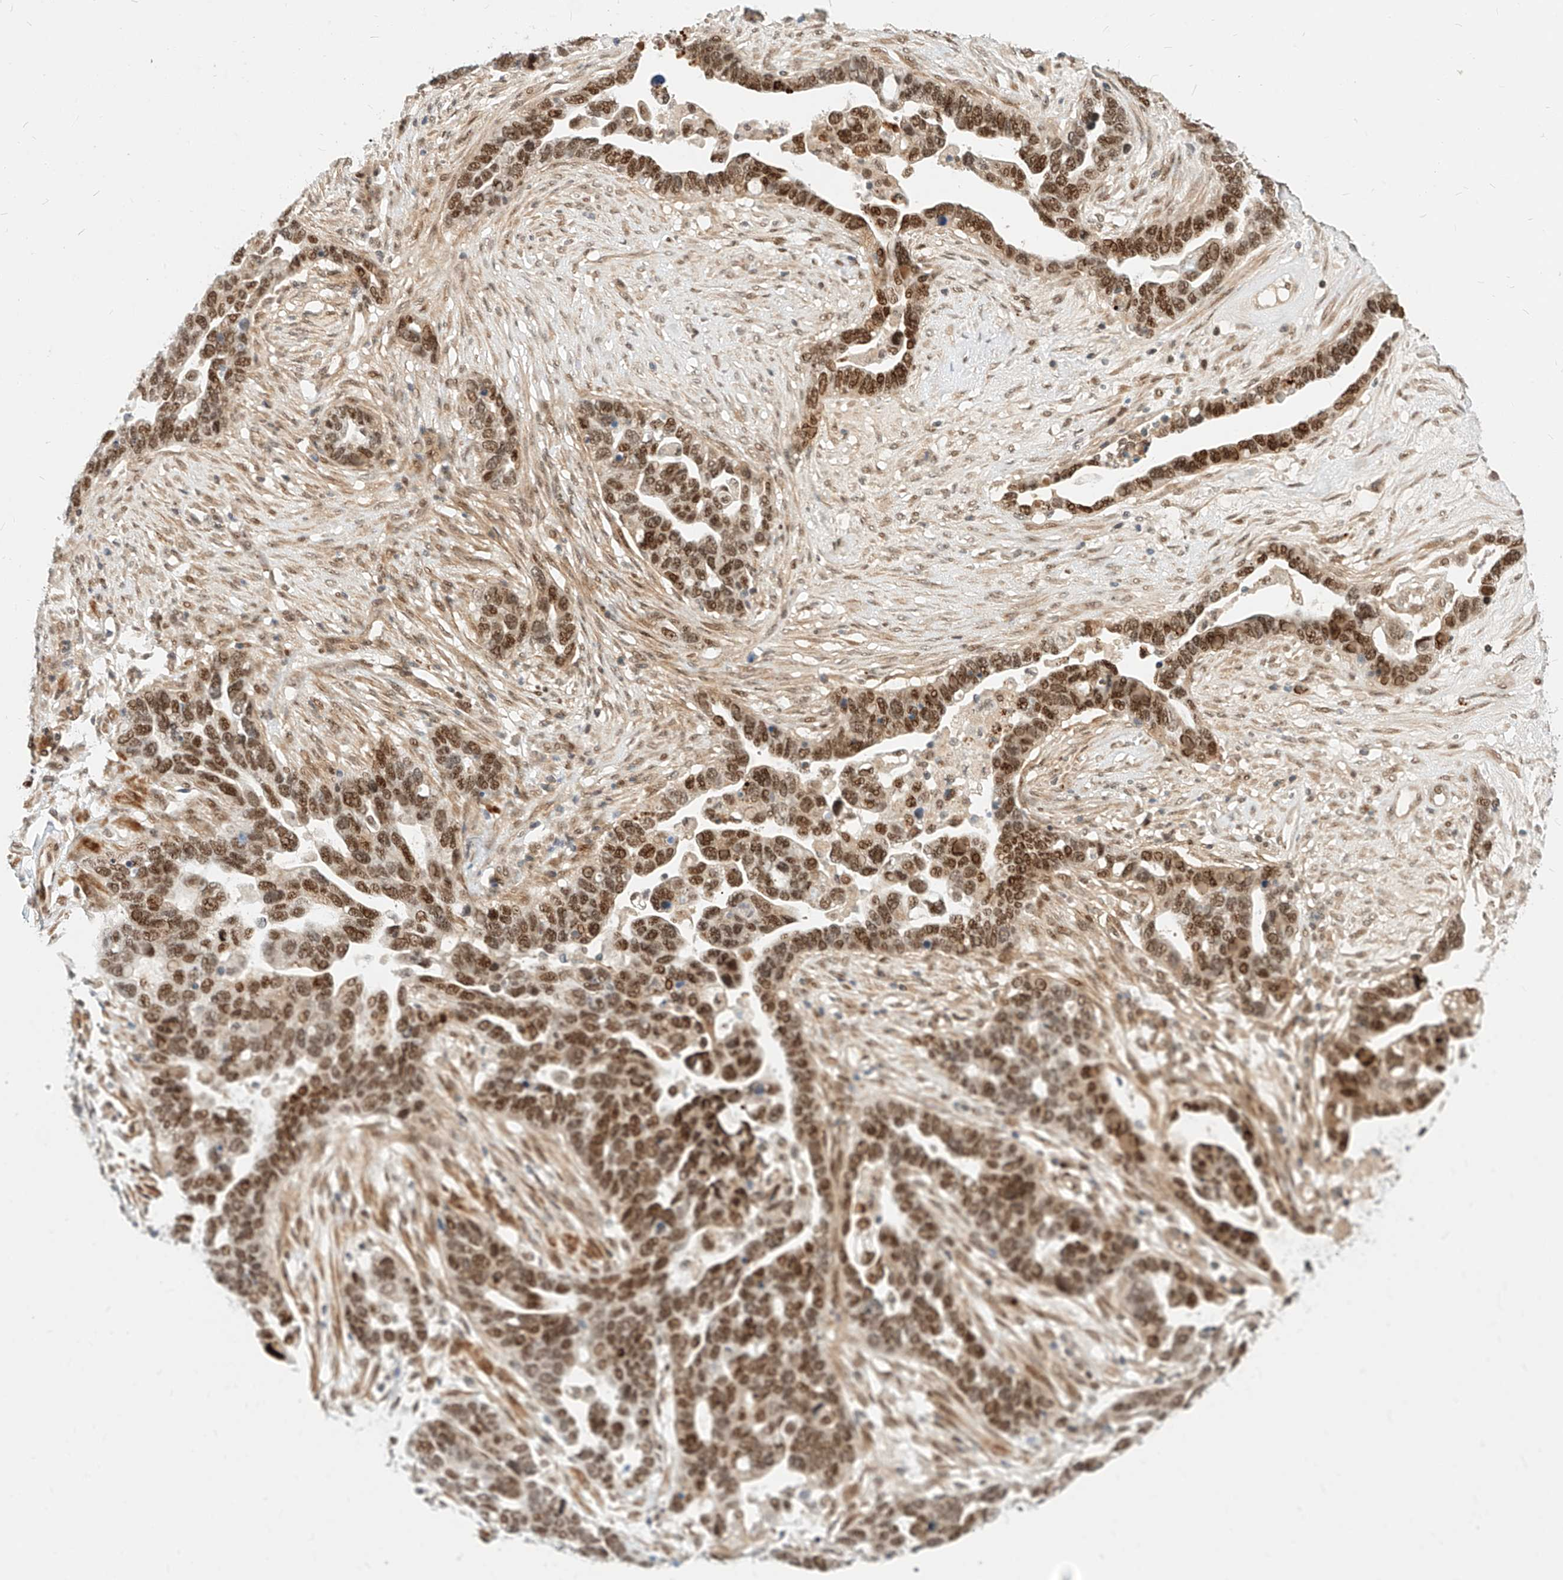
{"staining": {"intensity": "moderate", "quantity": ">75%", "location": "nuclear"}, "tissue": "ovarian cancer", "cell_type": "Tumor cells", "image_type": "cancer", "snomed": [{"axis": "morphology", "description": "Cystadenocarcinoma, serous, NOS"}, {"axis": "topography", "description": "Ovary"}], "caption": "Immunohistochemical staining of human serous cystadenocarcinoma (ovarian) shows medium levels of moderate nuclear protein staining in approximately >75% of tumor cells.", "gene": "CBX8", "patient": {"sex": "female", "age": 54}}